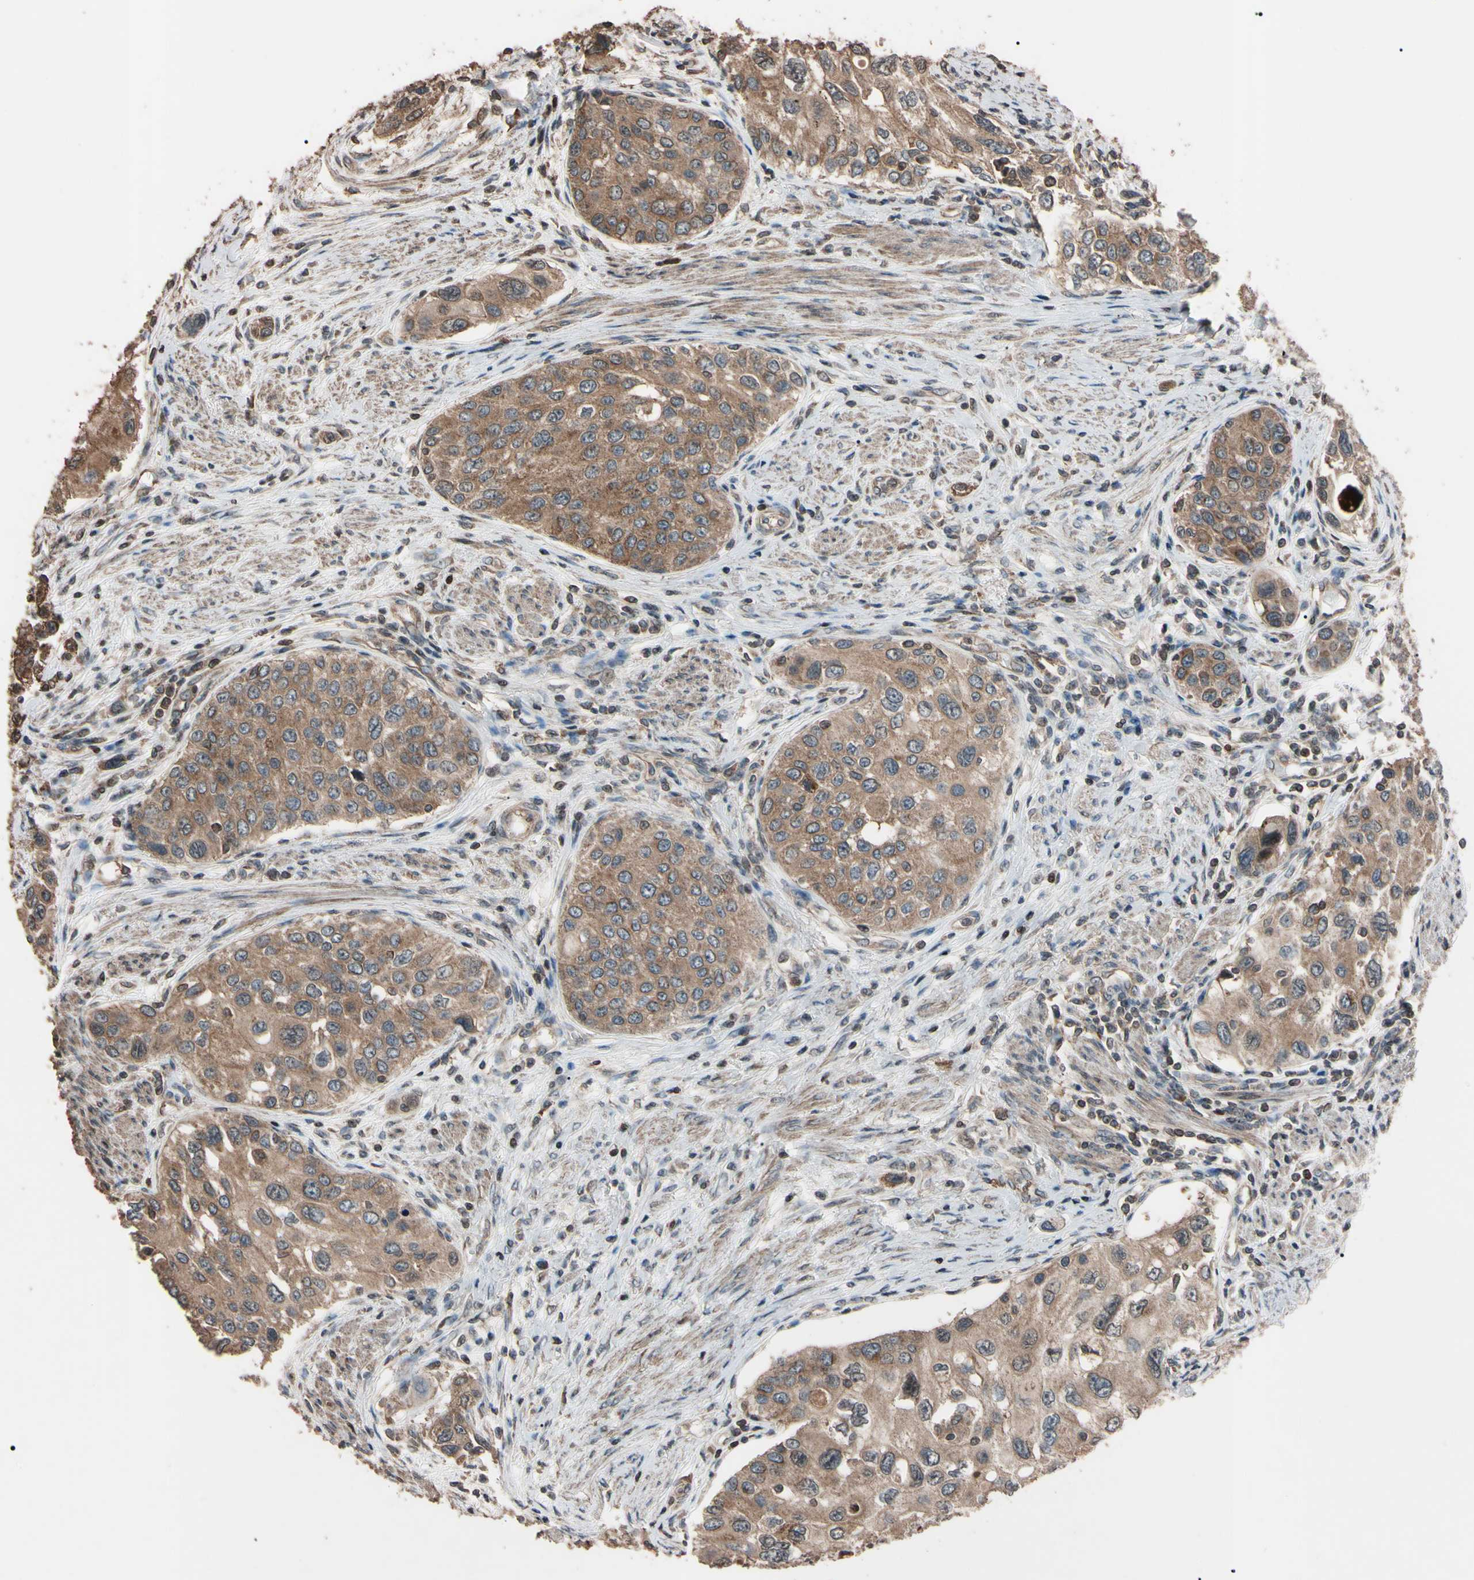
{"staining": {"intensity": "moderate", "quantity": "25%-75%", "location": "cytoplasmic/membranous"}, "tissue": "urothelial cancer", "cell_type": "Tumor cells", "image_type": "cancer", "snomed": [{"axis": "morphology", "description": "Urothelial carcinoma, High grade"}, {"axis": "topography", "description": "Urinary bladder"}], "caption": "Urothelial cancer tissue demonstrates moderate cytoplasmic/membranous positivity in about 25%-75% of tumor cells, visualized by immunohistochemistry.", "gene": "TNFRSF1A", "patient": {"sex": "female", "age": 56}}